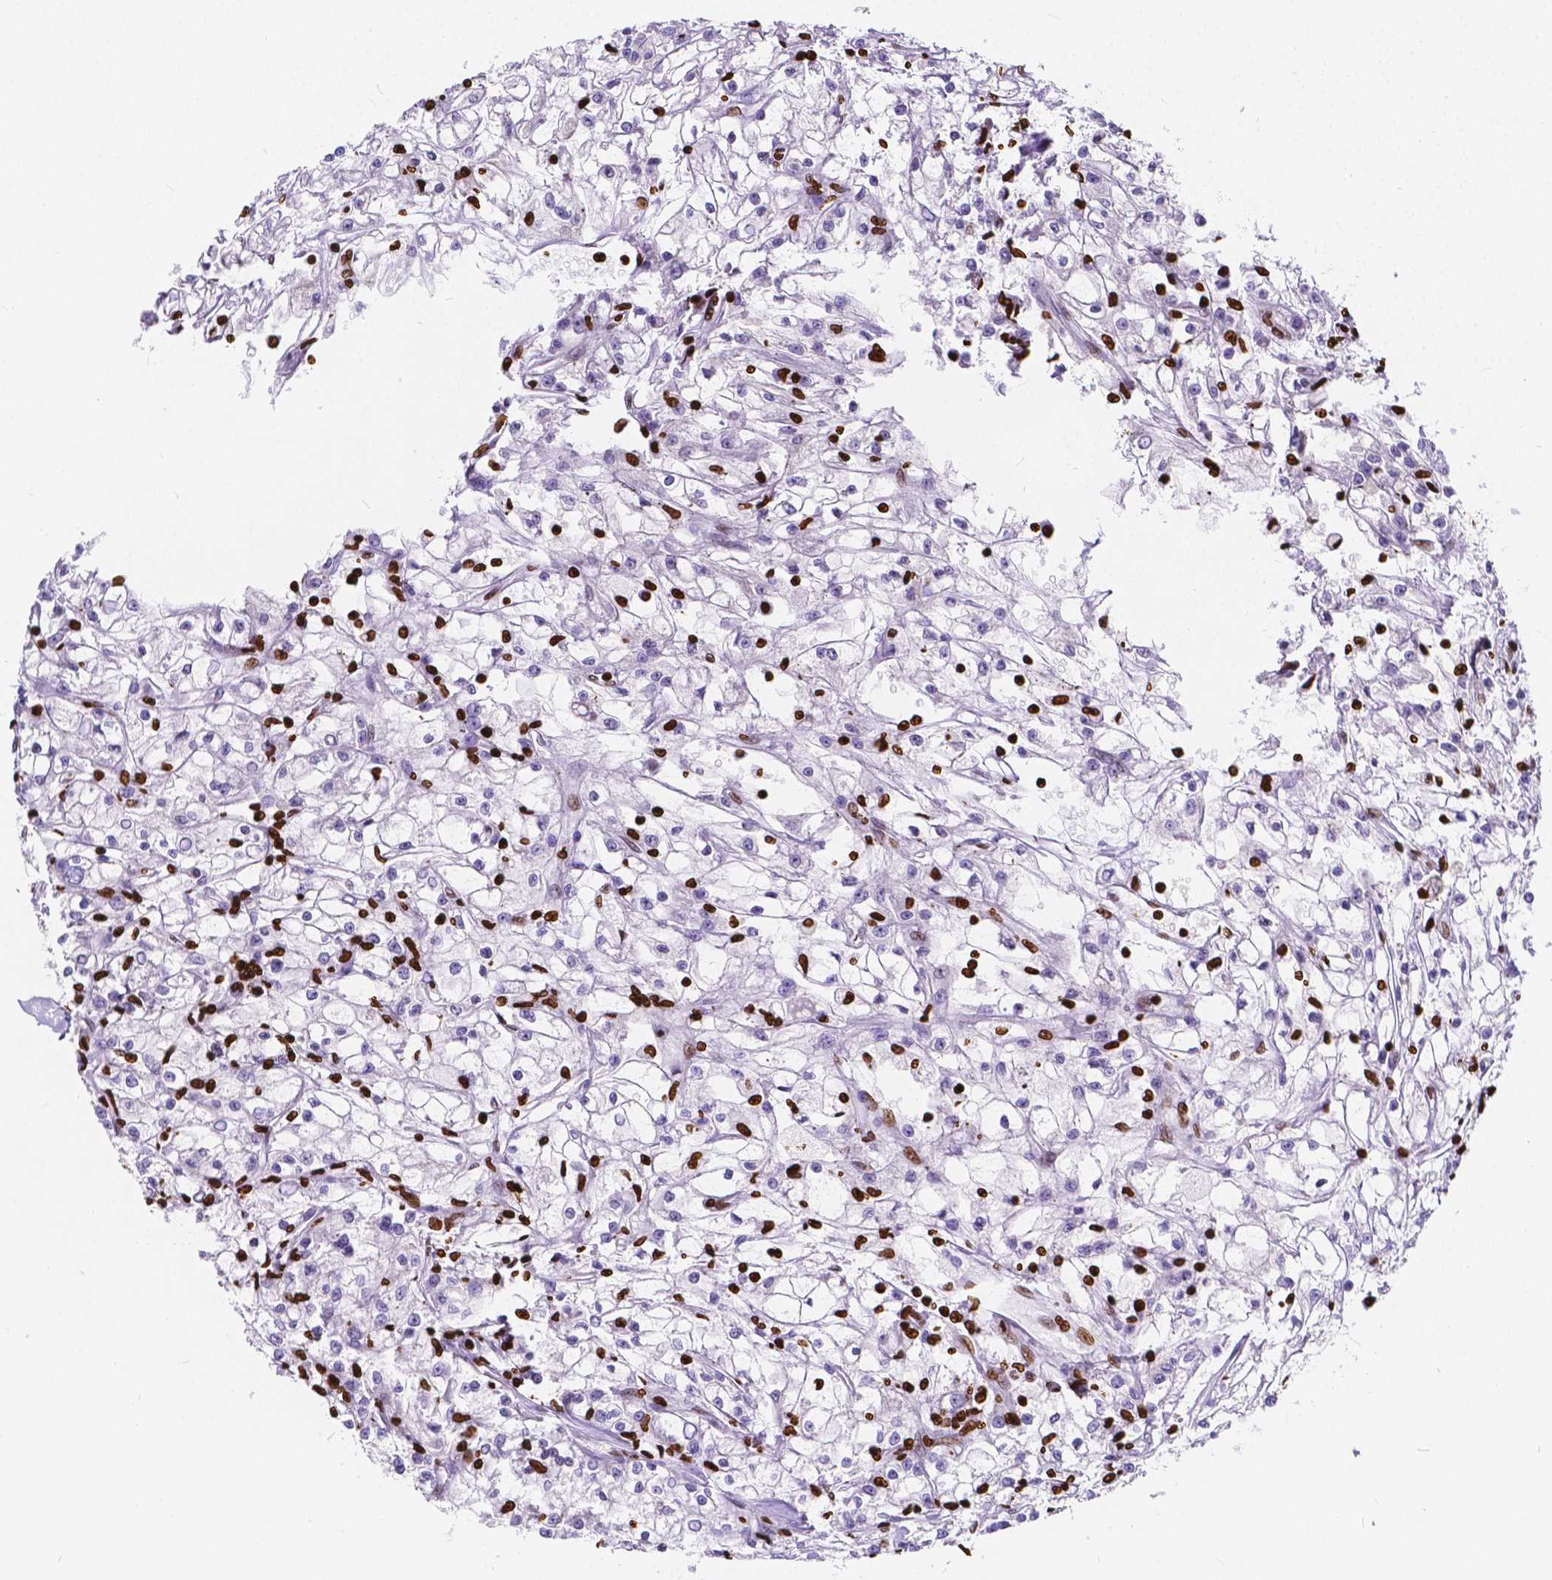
{"staining": {"intensity": "negative", "quantity": "none", "location": "none"}, "tissue": "renal cancer", "cell_type": "Tumor cells", "image_type": "cancer", "snomed": [{"axis": "morphology", "description": "Adenocarcinoma, NOS"}, {"axis": "topography", "description": "Kidney"}], "caption": "Tumor cells show no significant positivity in renal cancer (adenocarcinoma).", "gene": "CBY3", "patient": {"sex": "female", "age": 59}}